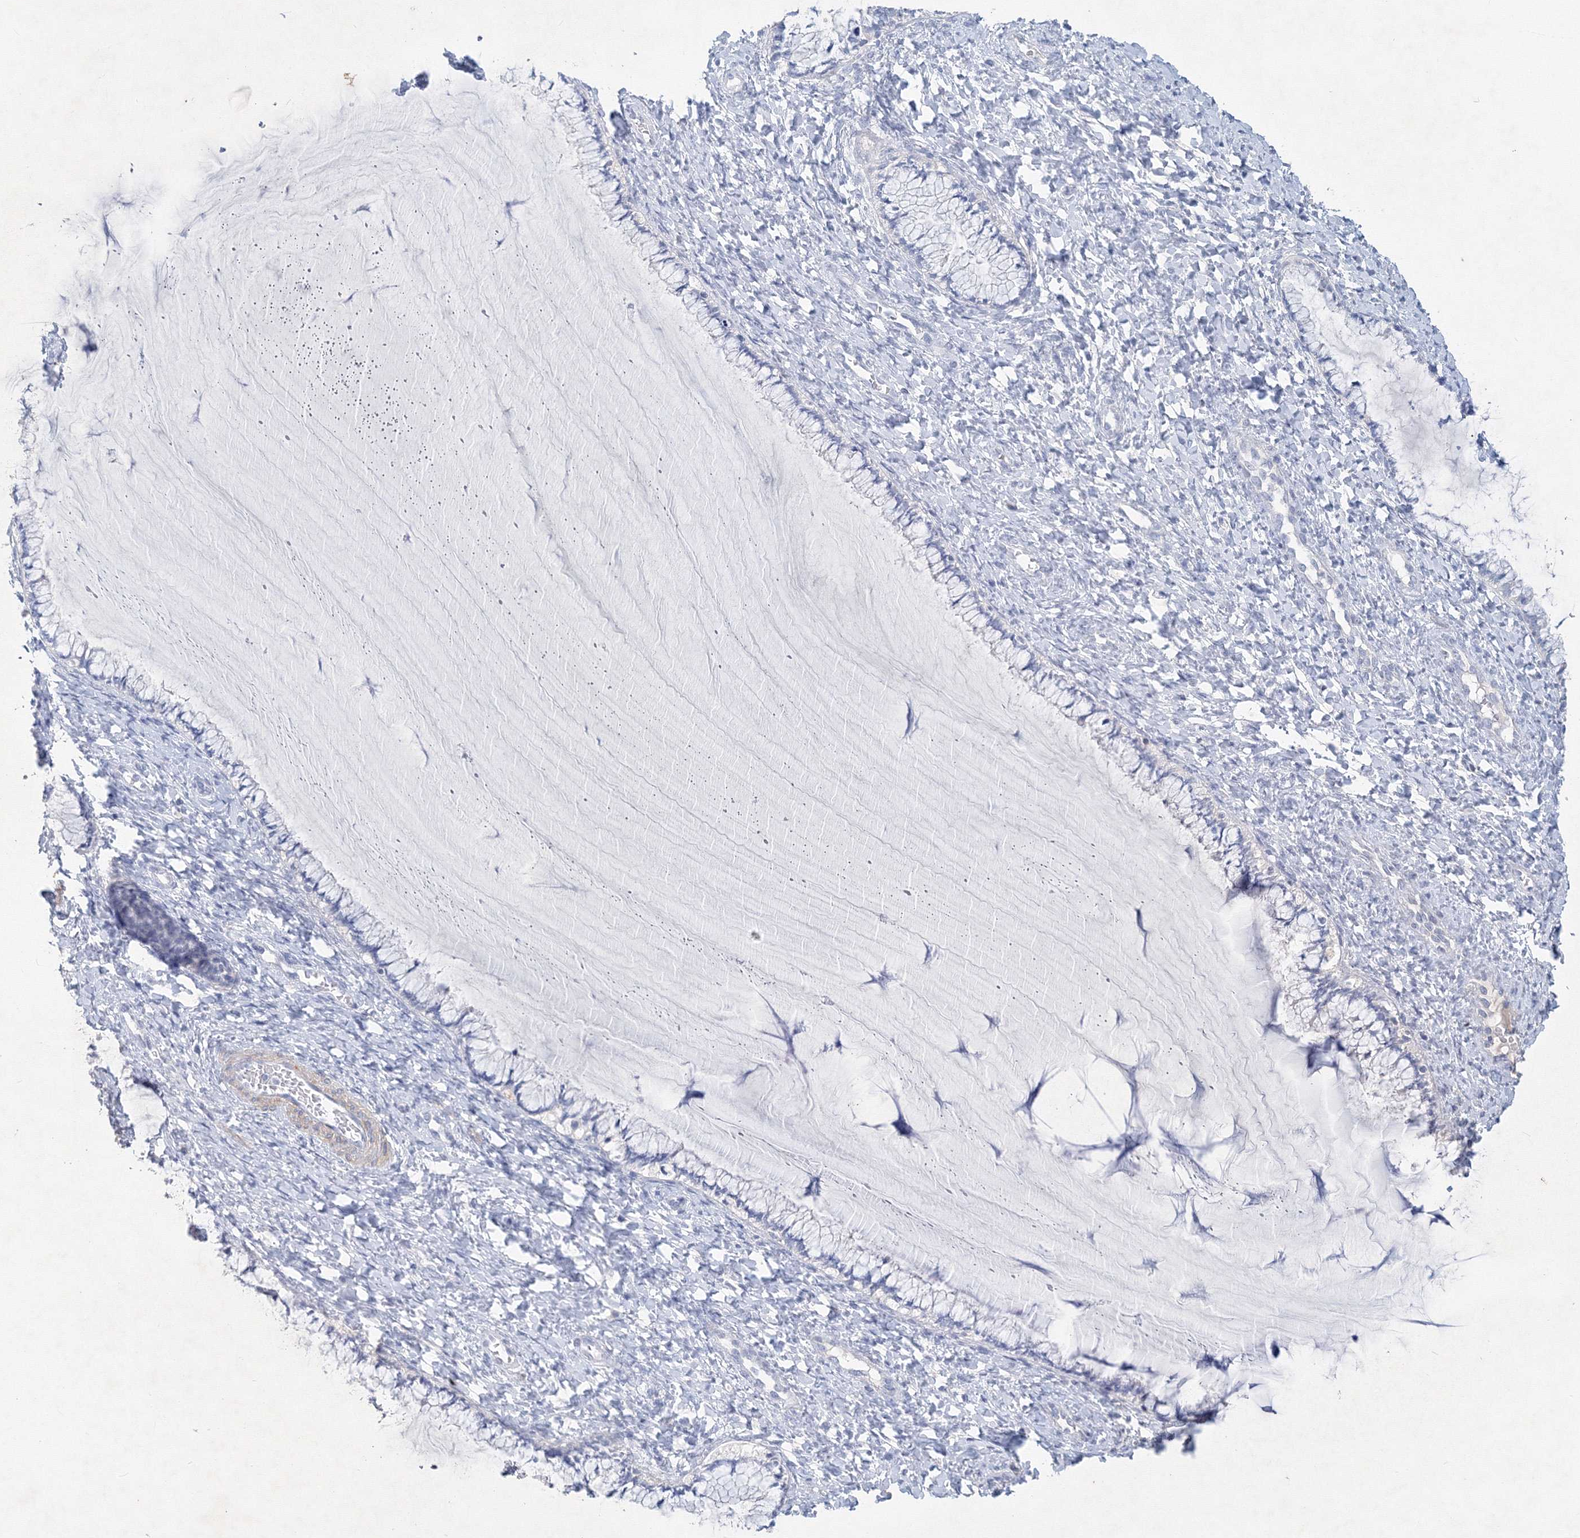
{"staining": {"intensity": "negative", "quantity": "none", "location": "none"}, "tissue": "cervix", "cell_type": "Glandular cells", "image_type": "normal", "snomed": [{"axis": "morphology", "description": "Normal tissue, NOS"}, {"axis": "morphology", "description": "Adenocarcinoma, NOS"}, {"axis": "topography", "description": "Cervix"}], "caption": "DAB immunohistochemical staining of unremarkable cervix displays no significant expression in glandular cells. Brightfield microscopy of IHC stained with DAB (brown) and hematoxylin (blue), captured at high magnification.", "gene": "OSBPL6", "patient": {"sex": "female", "age": 29}}